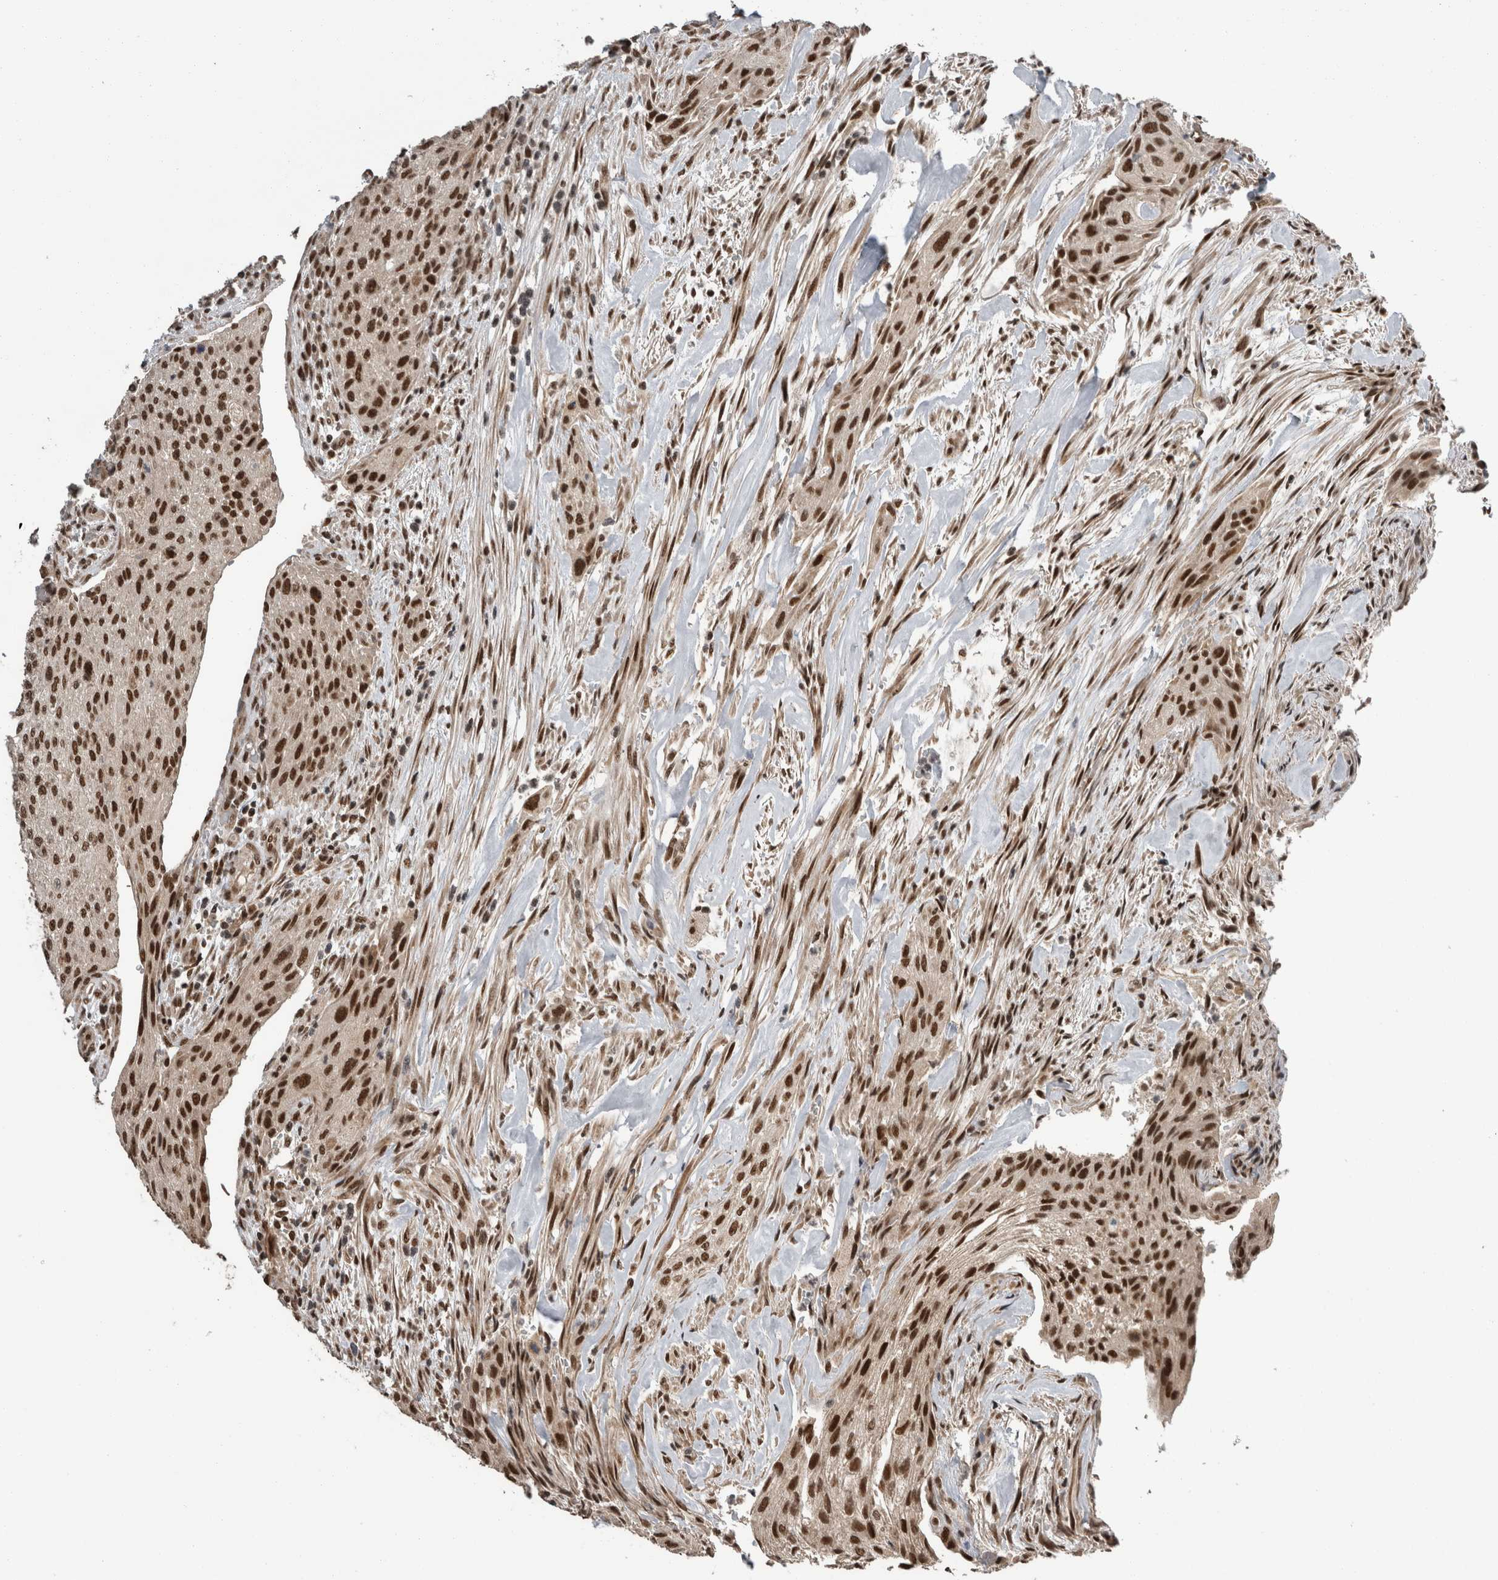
{"staining": {"intensity": "strong", "quantity": ">75%", "location": "nuclear"}, "tissue": "urothelial cancer", "cell_type": "Tumor cells", "image_type": "cancer", "snomed": [{"axis": "morphology", "description": "Urothelial carcinoma, Low grade"}, {"axis": "morphology", "description": "Urothelial carcinoma, High grade"}, {"axis": "topography", "description": "Urinary bladder"}], "caption": "Urothelial carcinoma (high-grade) stained with a brown dye shows strong nuclear positive positivity in approximately >75% of tumor cells.", "gene": "CPSF2", "patient": {"sex": "male", "age": 35}}